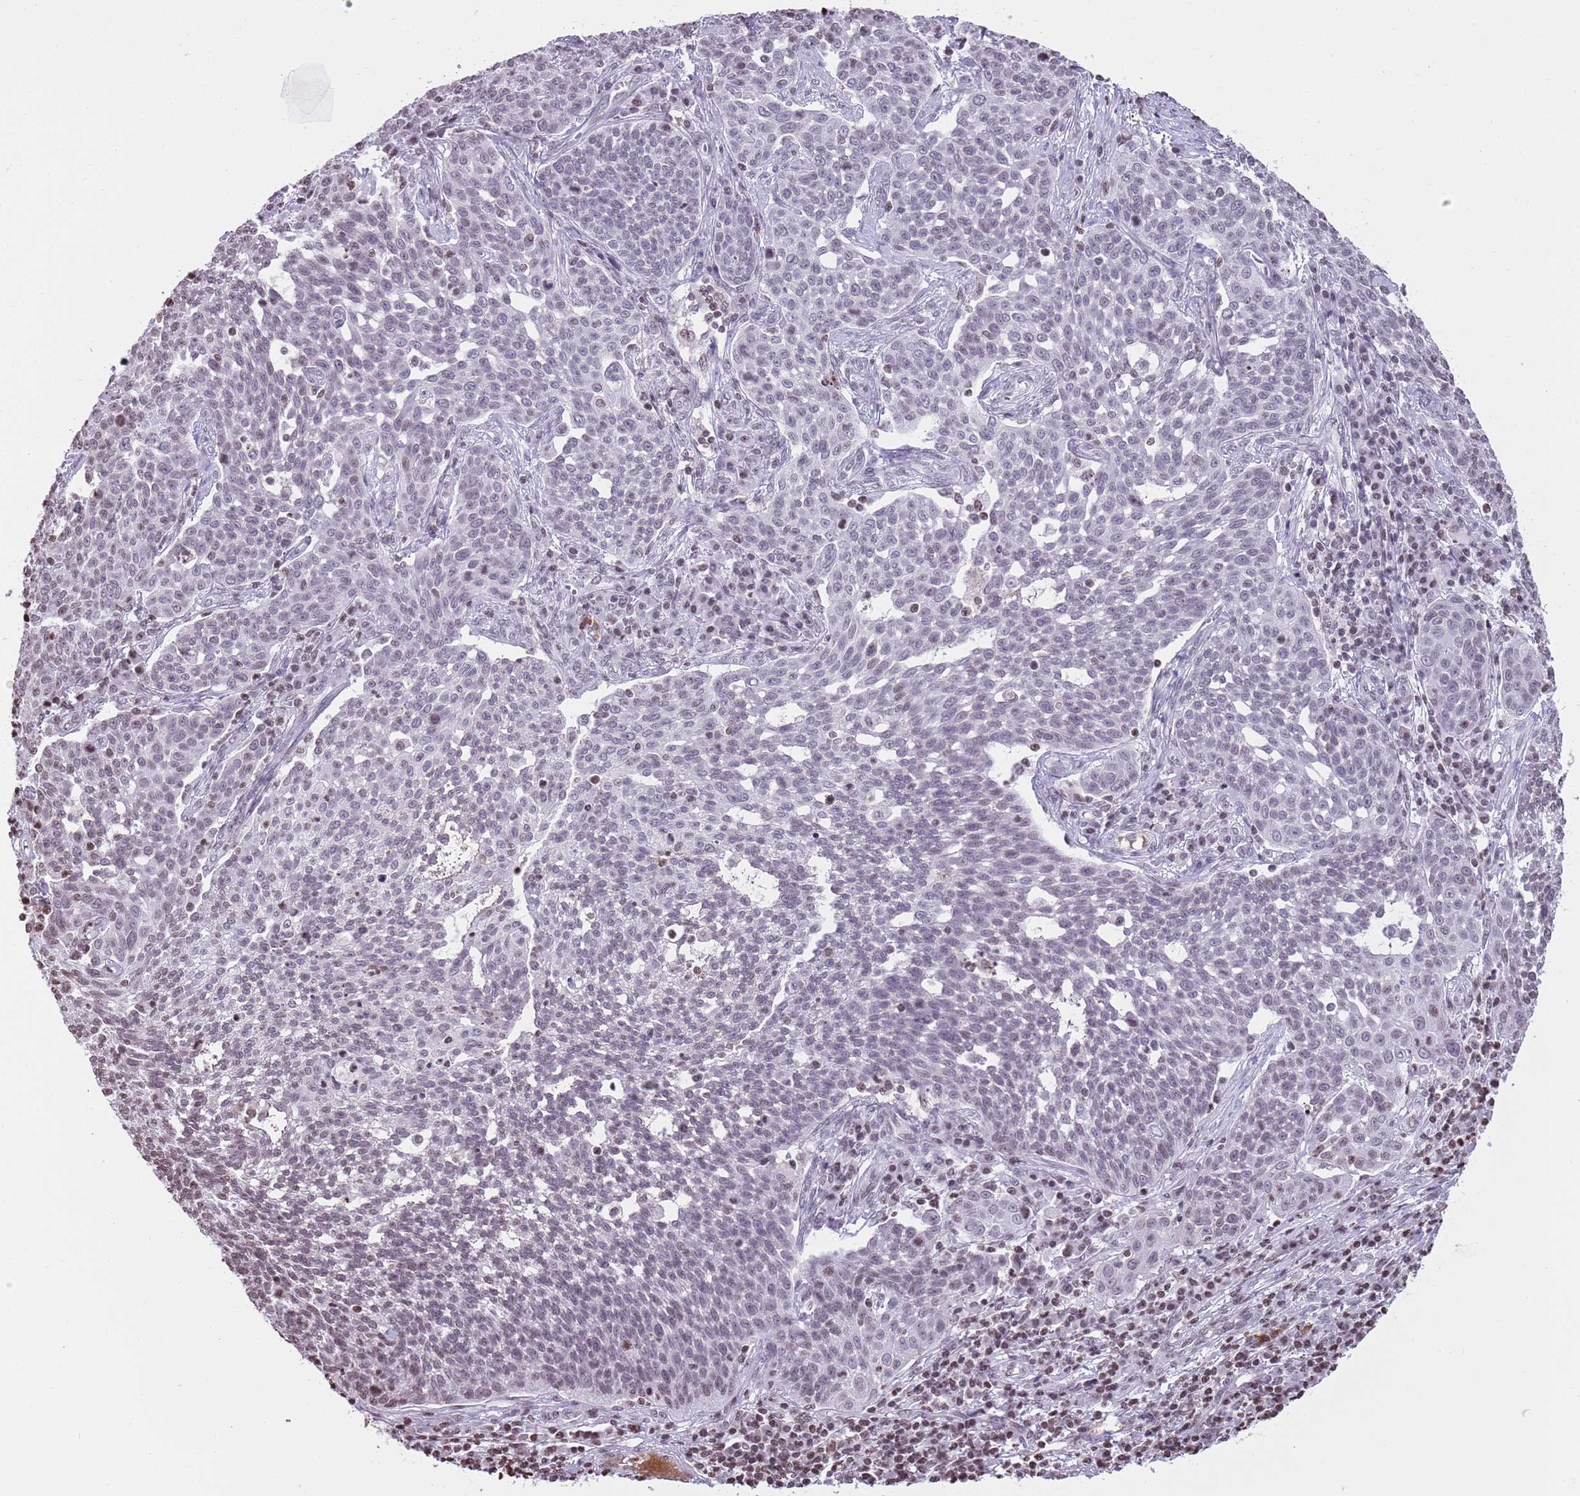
{"staining": {"intensity": "weak", "quantity": "<25%", "location": "nuclear"}, "tissue": "cervical cancer", "cell_type": "Tumor cells", "image_type": "cancer", "snomed": [{"axis": "morphology", "description": "Squamous cell carcinoma, NOS"}, {"axis": "topography", "description": "Cervix"}], "caption": "High power microscopy image of an immunohistochemistry histopathology image of cervical squamous cell carcinoma, revealing no significant staining in tumor cells.", "gene": "KPNA3", "patient": {"sex": "female", "age": 34}}